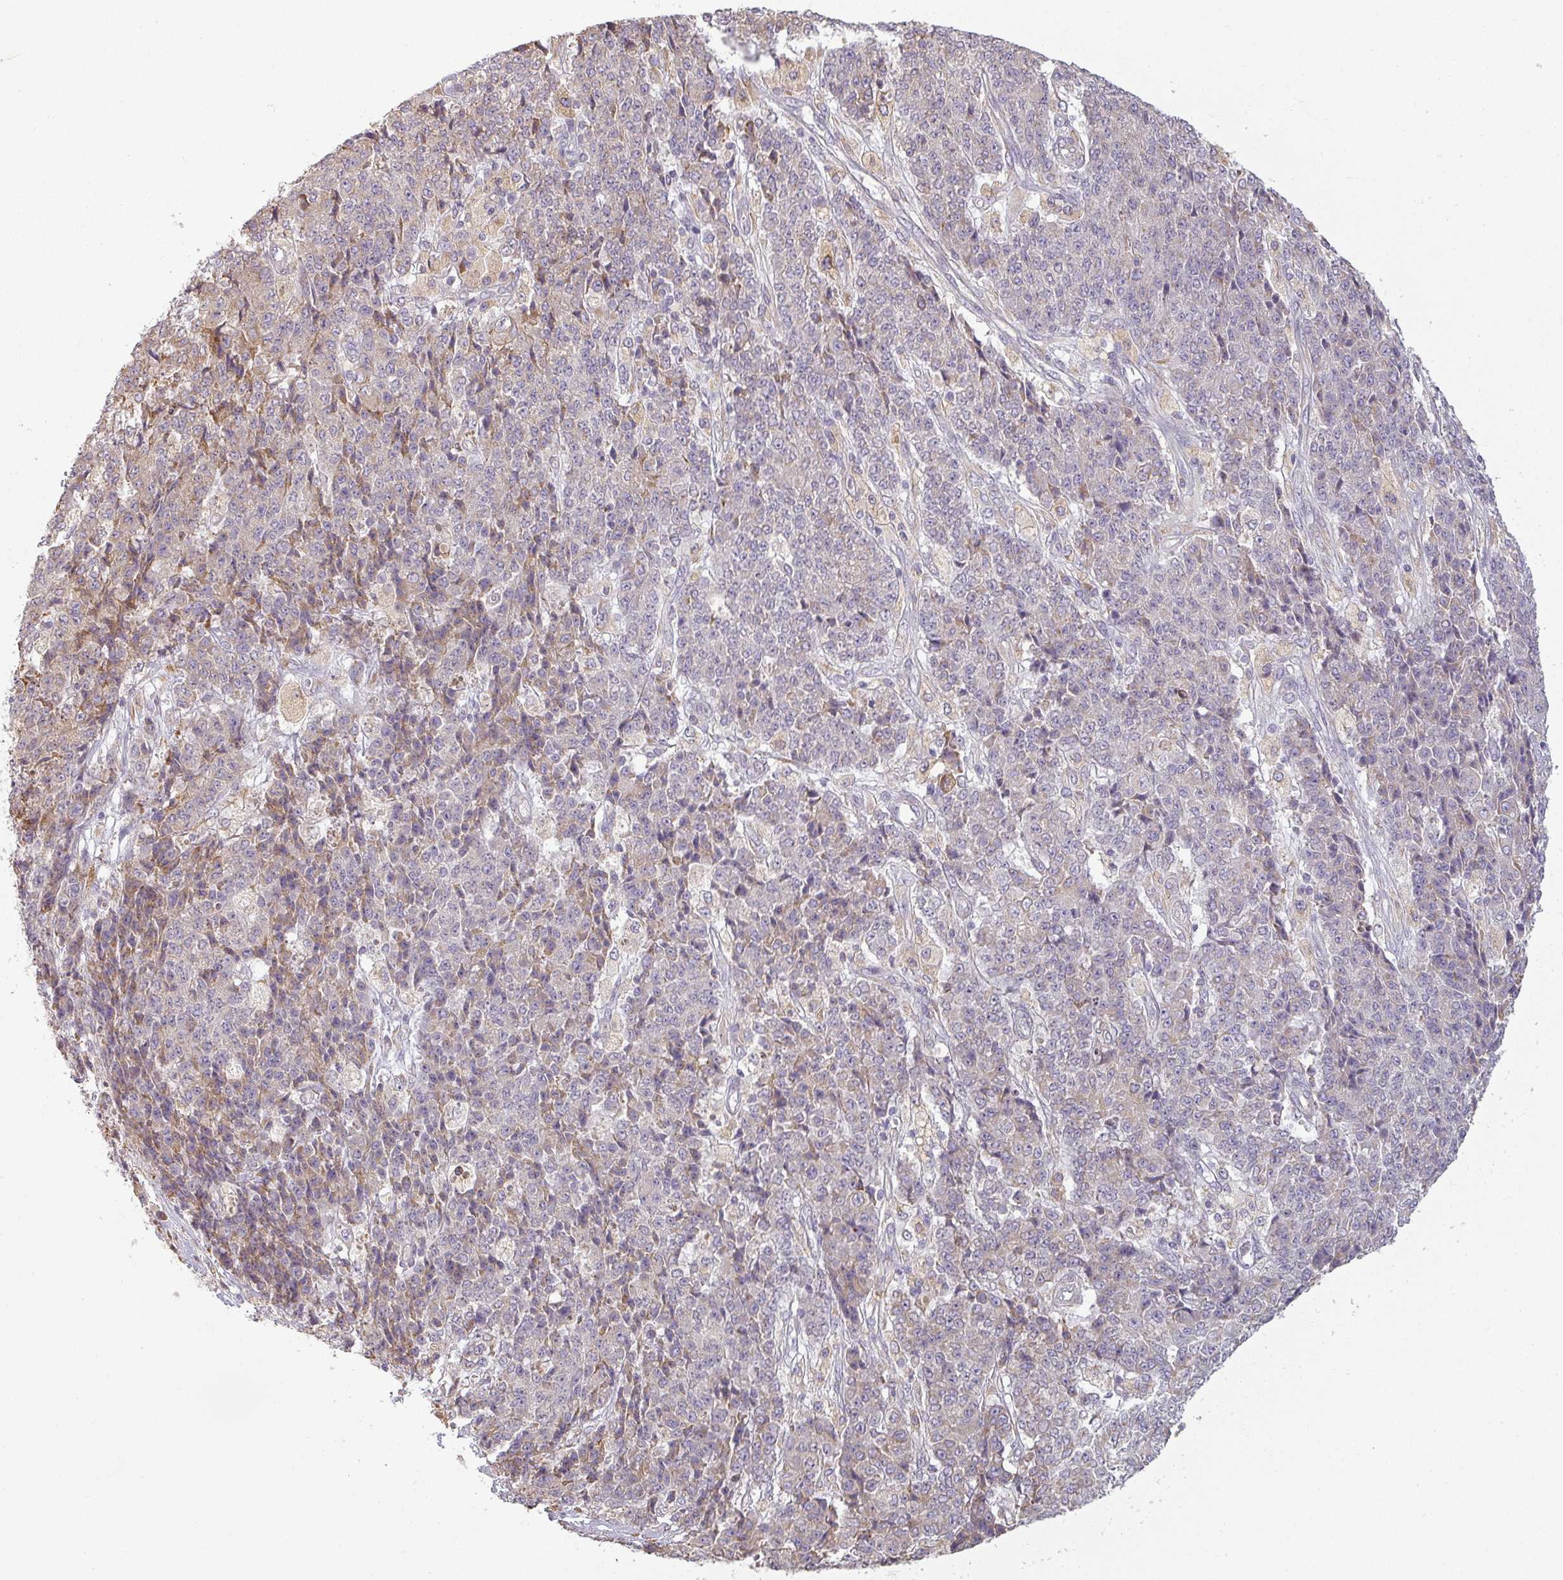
{"staining": {"intensity": "negative", "quantity": "none", "location": "none"}, "tissue": "ovarian cancer", "cell_type": "Tumor cells", "image_type": "cancer", "snomed": [{"axis": "morphology", "description": "Carcinoma, endometroid"}, {"axis": "topography", "description": "Ovary"}], "caption": "High power microscopy photomicrograph of an immunohistochemistry (IHC) histopathology image of ovarian endometroid carcinoma, revealing no significant positivity in tumor cells.", "gene": "CCDC144A", "patient": {"sex": "female", "age": 42}}